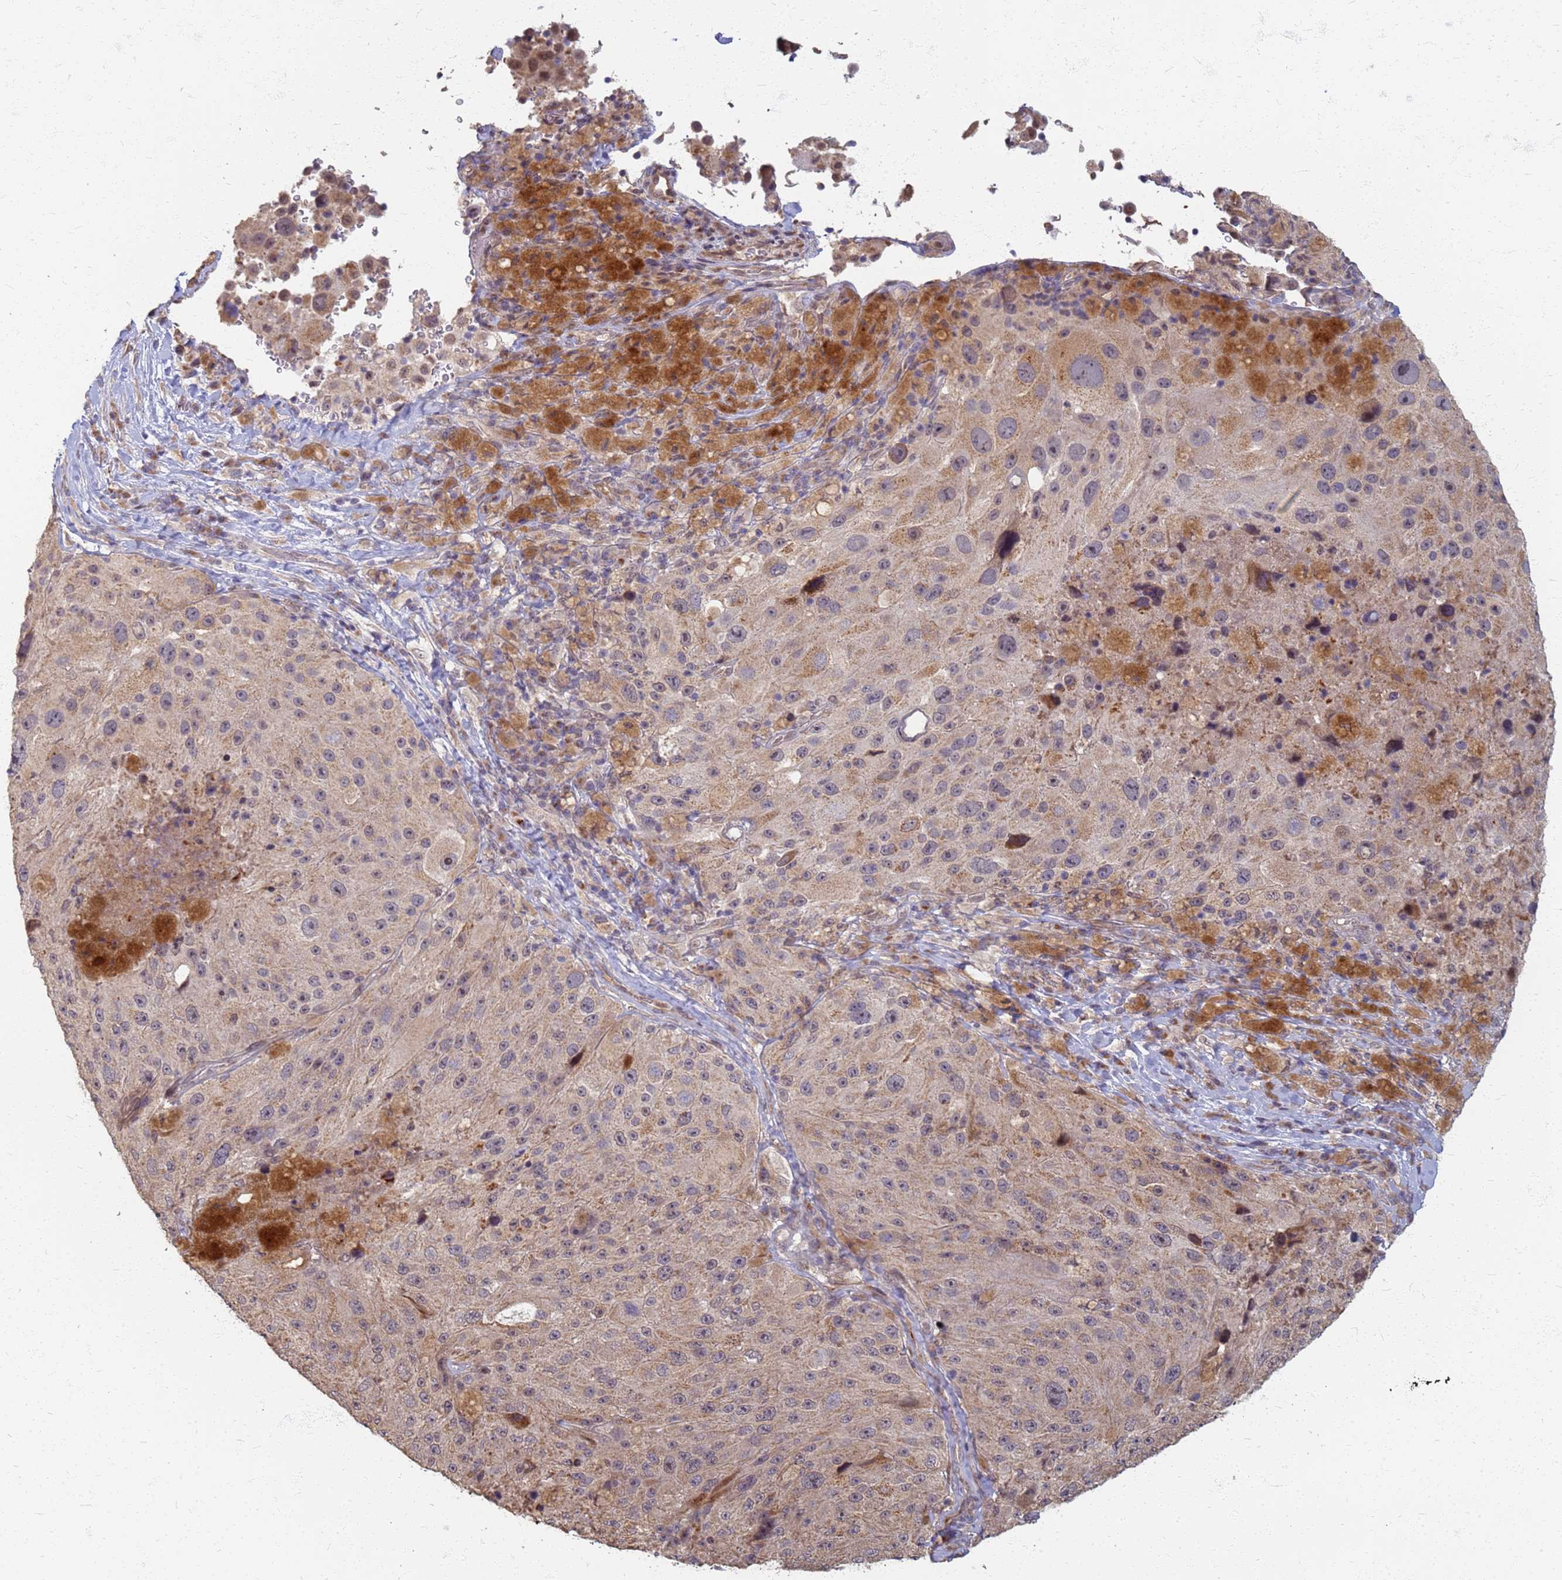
{"staining": {"intensity": "weak", "quantity": "25%-75%", "location": "cytoplasmic/membranous"}, "tissue": "melanoma", "cell_type": "Tumor cells", "image_type": "cancer", "snomed": [{"axis": "morphology", "description": "Malignant melanoma, Metastatic site"}, {"axis": "topography", "description": "Lymph node"}], "caption": "A brown stain labels weak cytoplasmic/membranous staining of a protein in malignant melanoma (metastatic site) tumor cells. The protein of interest is shown in brown color, while the nuclei are stained blue.", "gene": "ITGB4", "patient": {"sex": "male", "age": 62}}